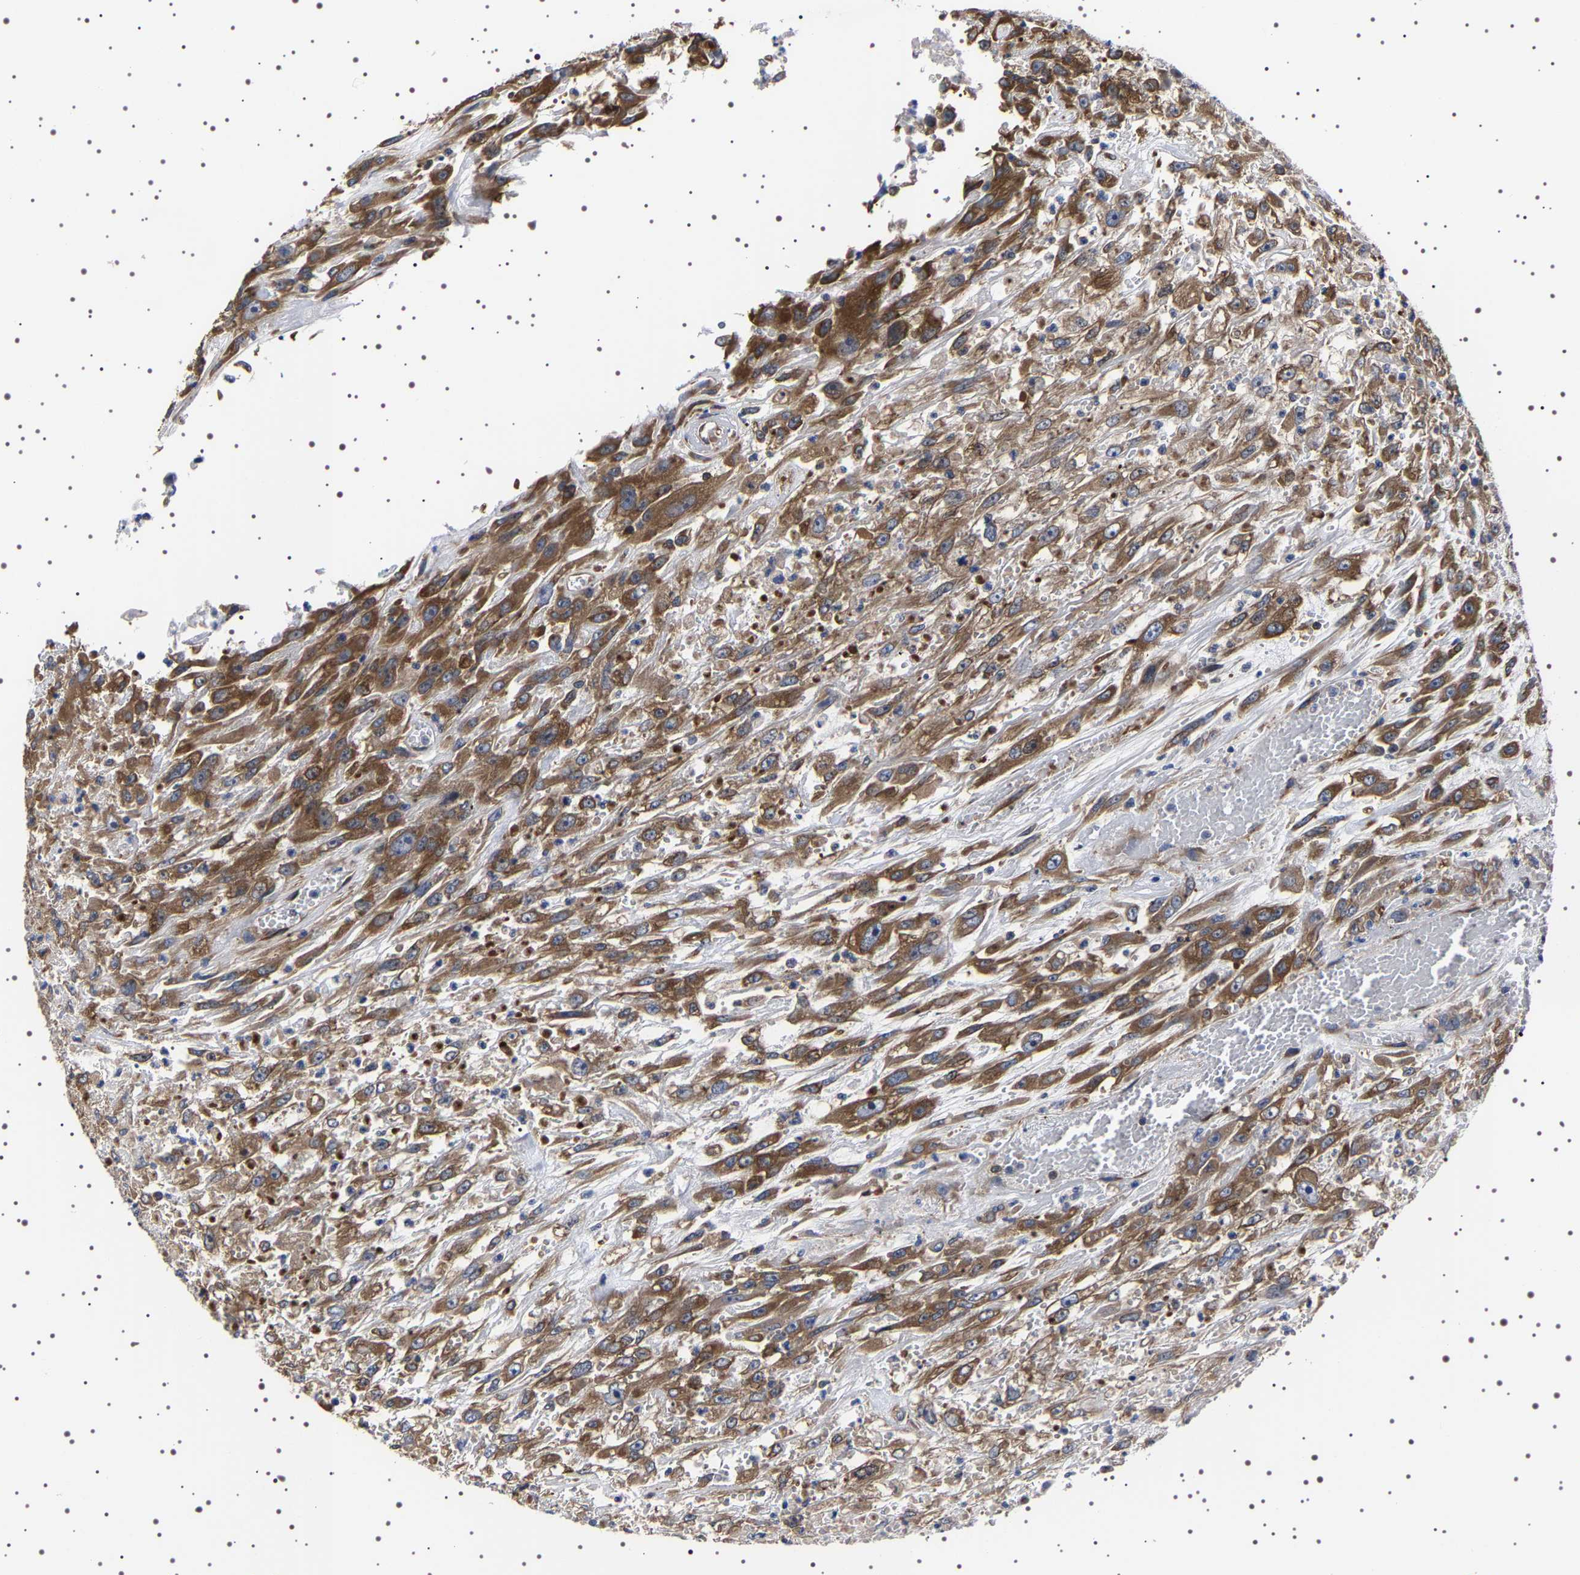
{"staining": {"intensity": "moderate", "quantity": ">75%", "location": "cytoplasmic/membranous"}, "tissue": "urothelial cancer", "cell_type": "Tumor cells", "image_type": "cancer", "snomed": [{"axis": "morphology", "description": "Urothelial carcinoma, High grade"}, {"axis": "topography", "description": "Urinary bladder"}], "caption": "Immunohistochemistry (IHC) (DAB) staining of human urothelial cancer reveals moderate cytoplasmic/membranous protein positivity in about >75% of tumor cells.", "gene": "DARS1", "patient": {"sex": "male", "age": 46}}